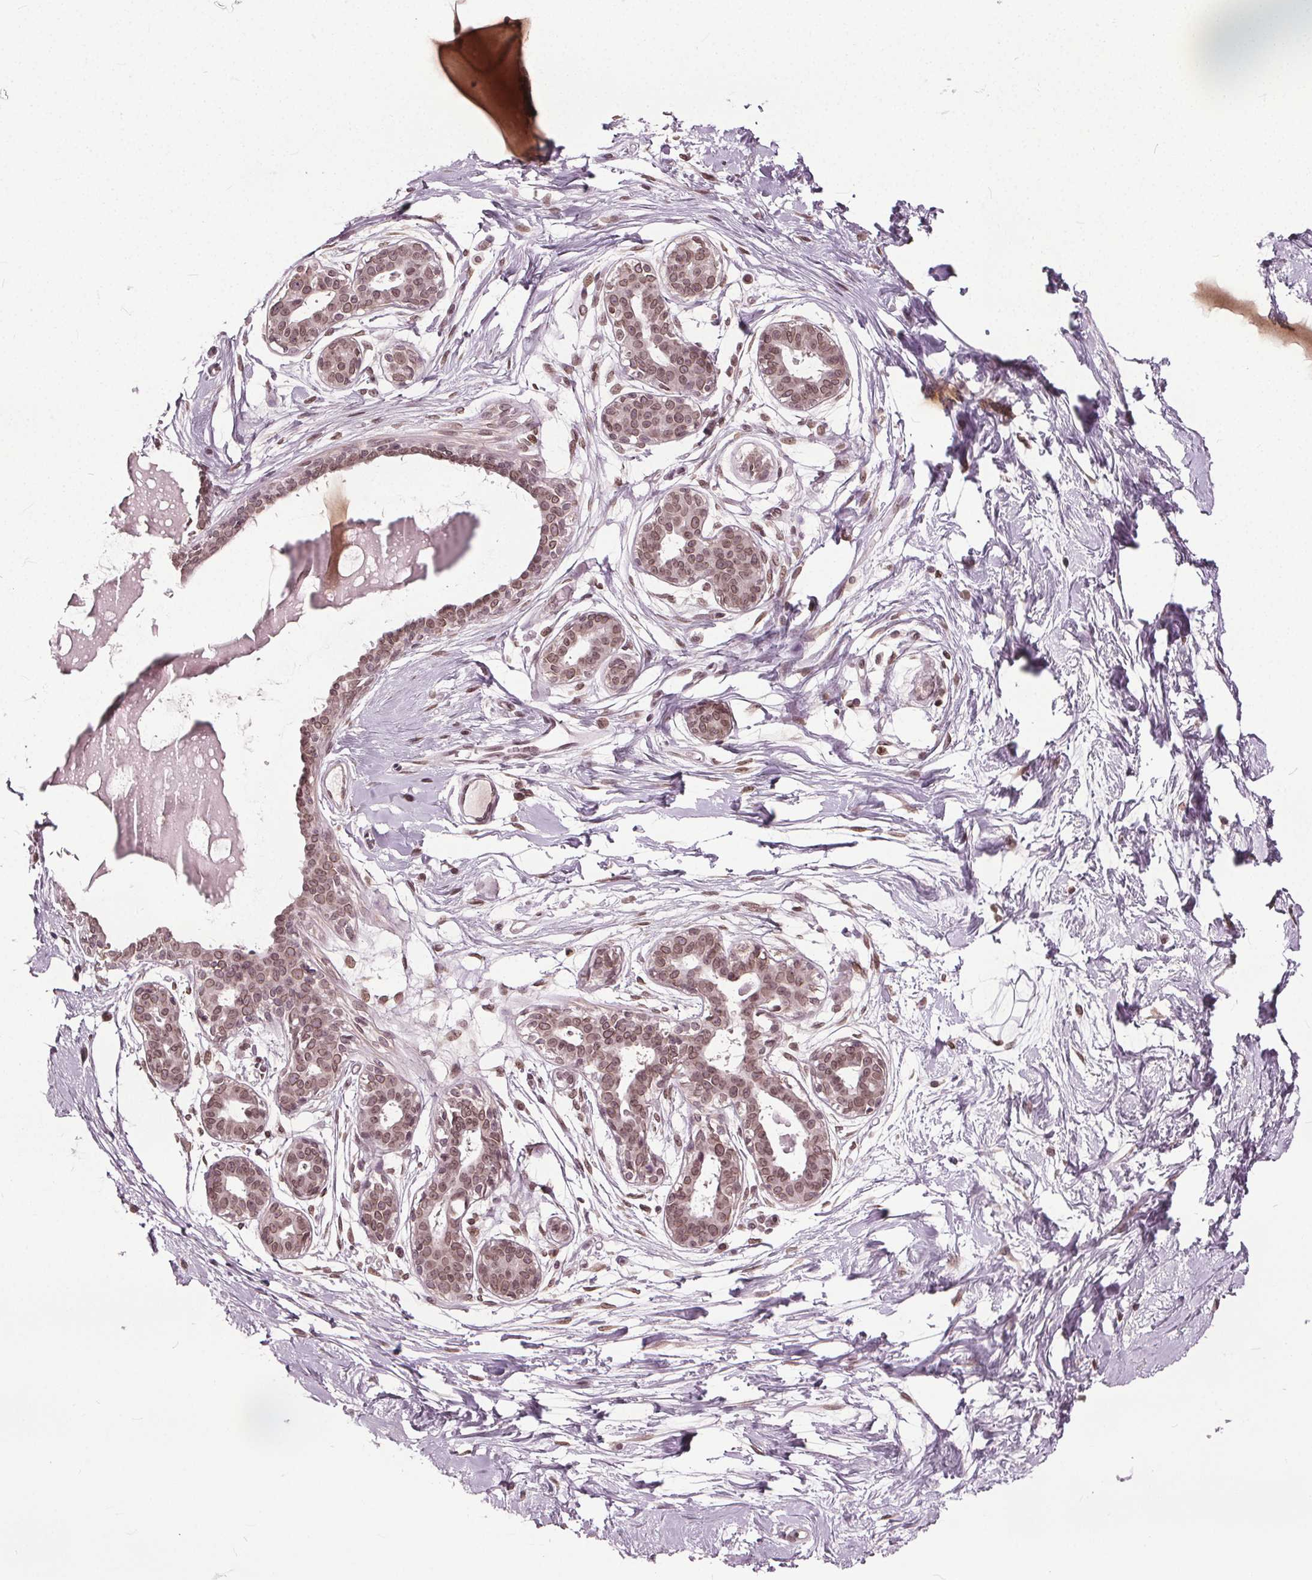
{"staining": {"intensity": "moderate", "quantity": "<25%", "location": "nuclear"}, "tissue": "breast", "cell_type": "Adipocytes", "image_type": "normal", "snomed": [{"axis": "morphology", "description": "Normal tissue, NOS"}, {"axis": "topography", "description": "Breast"}], "caption": "The histopathology image displays immunohistochemical staining of unremarkable breast. There is moderate nuclear positivity is identified in approximately <25% of adipocytes.", "gene": "TTC39C", "patient": {"sex": "female", "age": 45}}